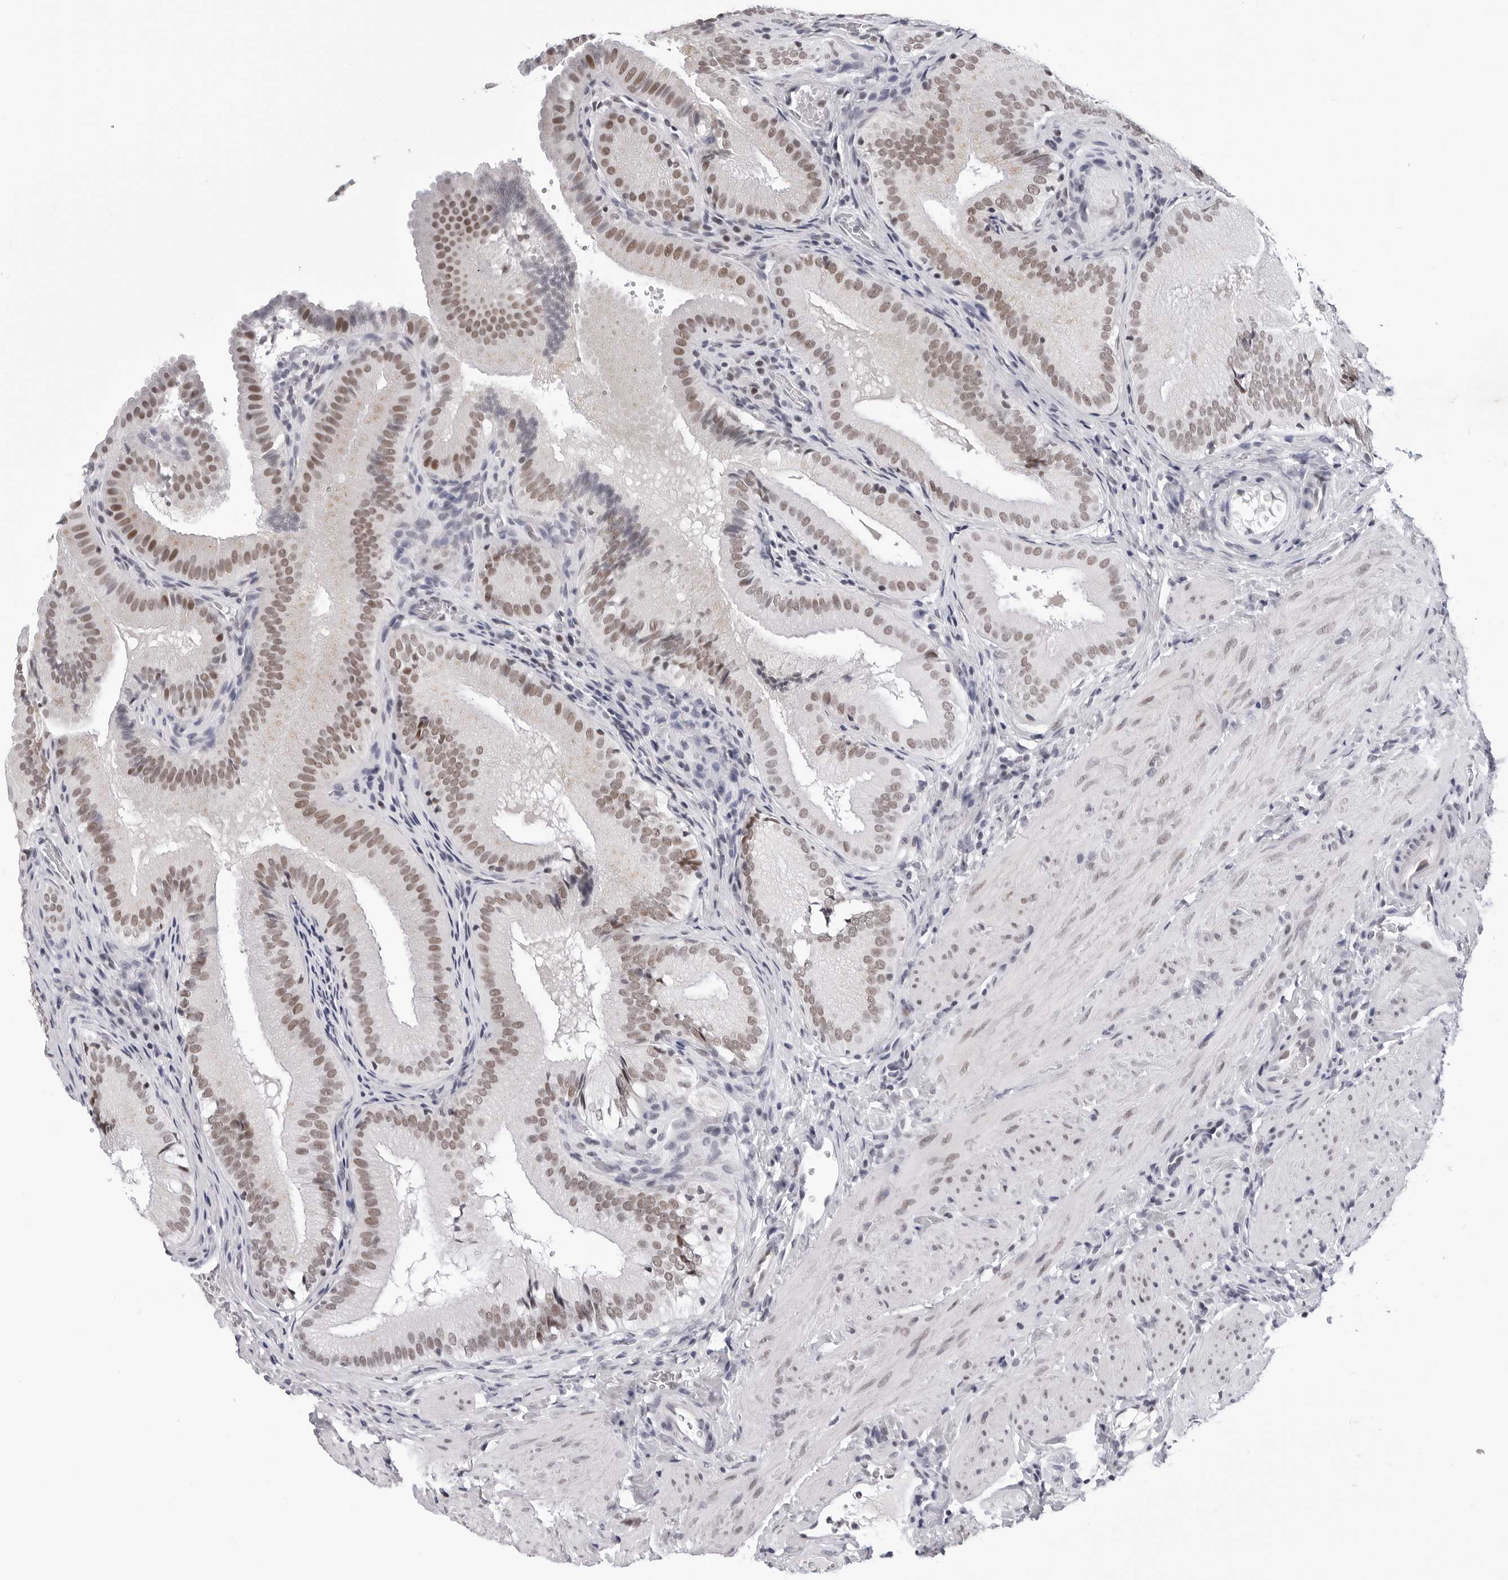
{"staining": {"intensity": "moderate", "quantity": "25%-75%", "location": "nuclear"}, "tissue": "gallbladder", "cell_type": "Glandular cells", "image_type": "normal", "snomed": [{"axis": "morphology", "description": "Normal tissue, NOS"}, {"axis": "topography", "description": "Gallbladder"}], "caption": "The photomicrograph demonstrates a brown stain indicating the presence of a protein in the nuclear of glandular cells in gallbladder.", "gene": "SF3B4", "patient": {"sex": "female", "age": 30}}